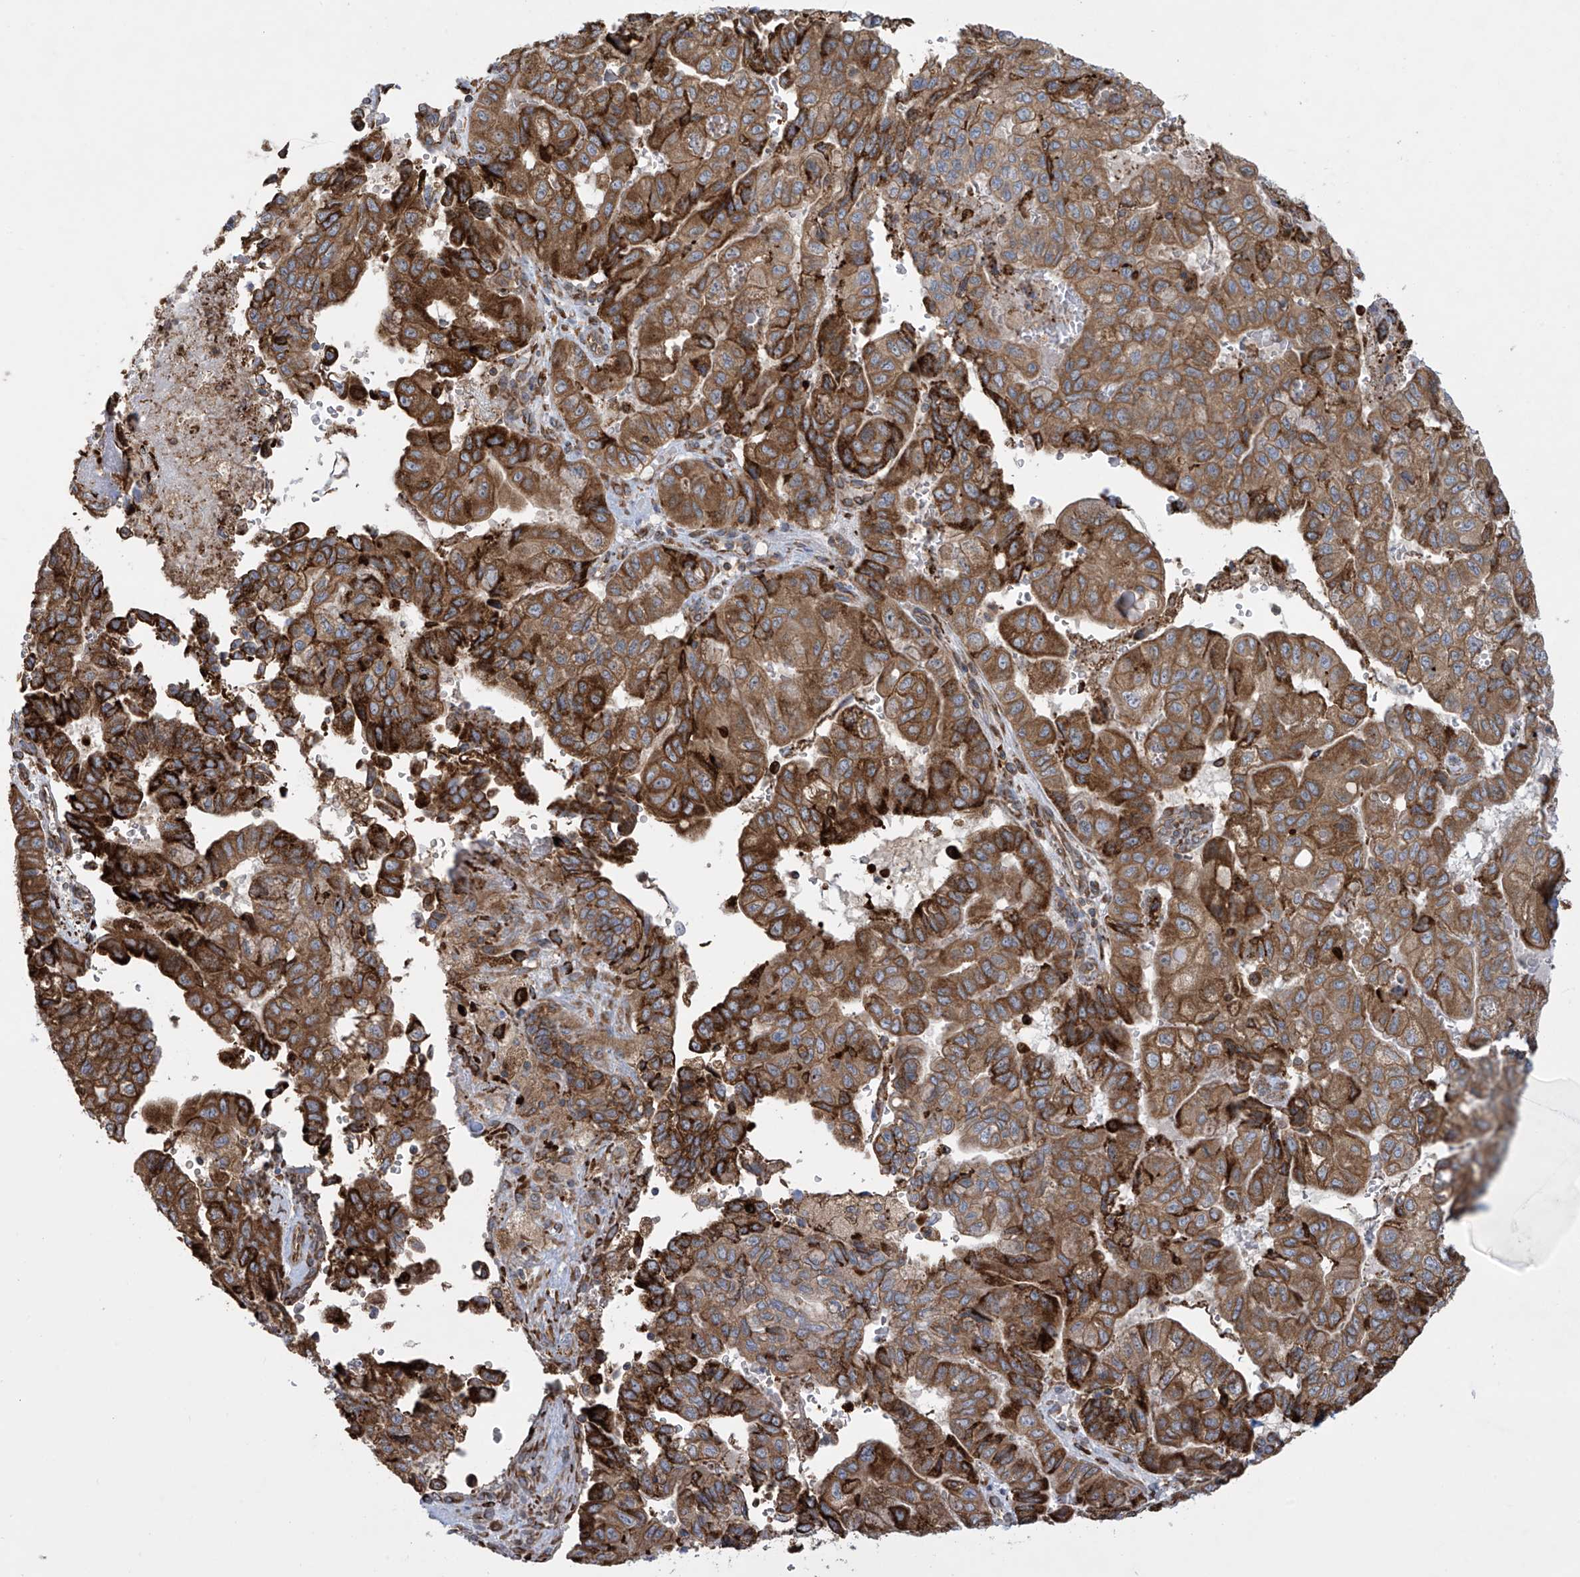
{"staining": {"intensity": "strong", "quantity": ">75%", "location": "cytoplasmic/membranous"}, "tissue": "pancreatic cancer", "cell_type": "Tumor cells", "image_type": "cancer", "snomed": [{"axis": "morphology", "description": "Adenocarcinoma, NOS"}, {"axis": "topography", "description": "Pancreas"}], "caption": "Human pancreatic adenocarcinoma stained with a protein marker reveals strong staining in tumor cells.", "gene": "MX1", "patient": {"sex": "male", "age": 51}}